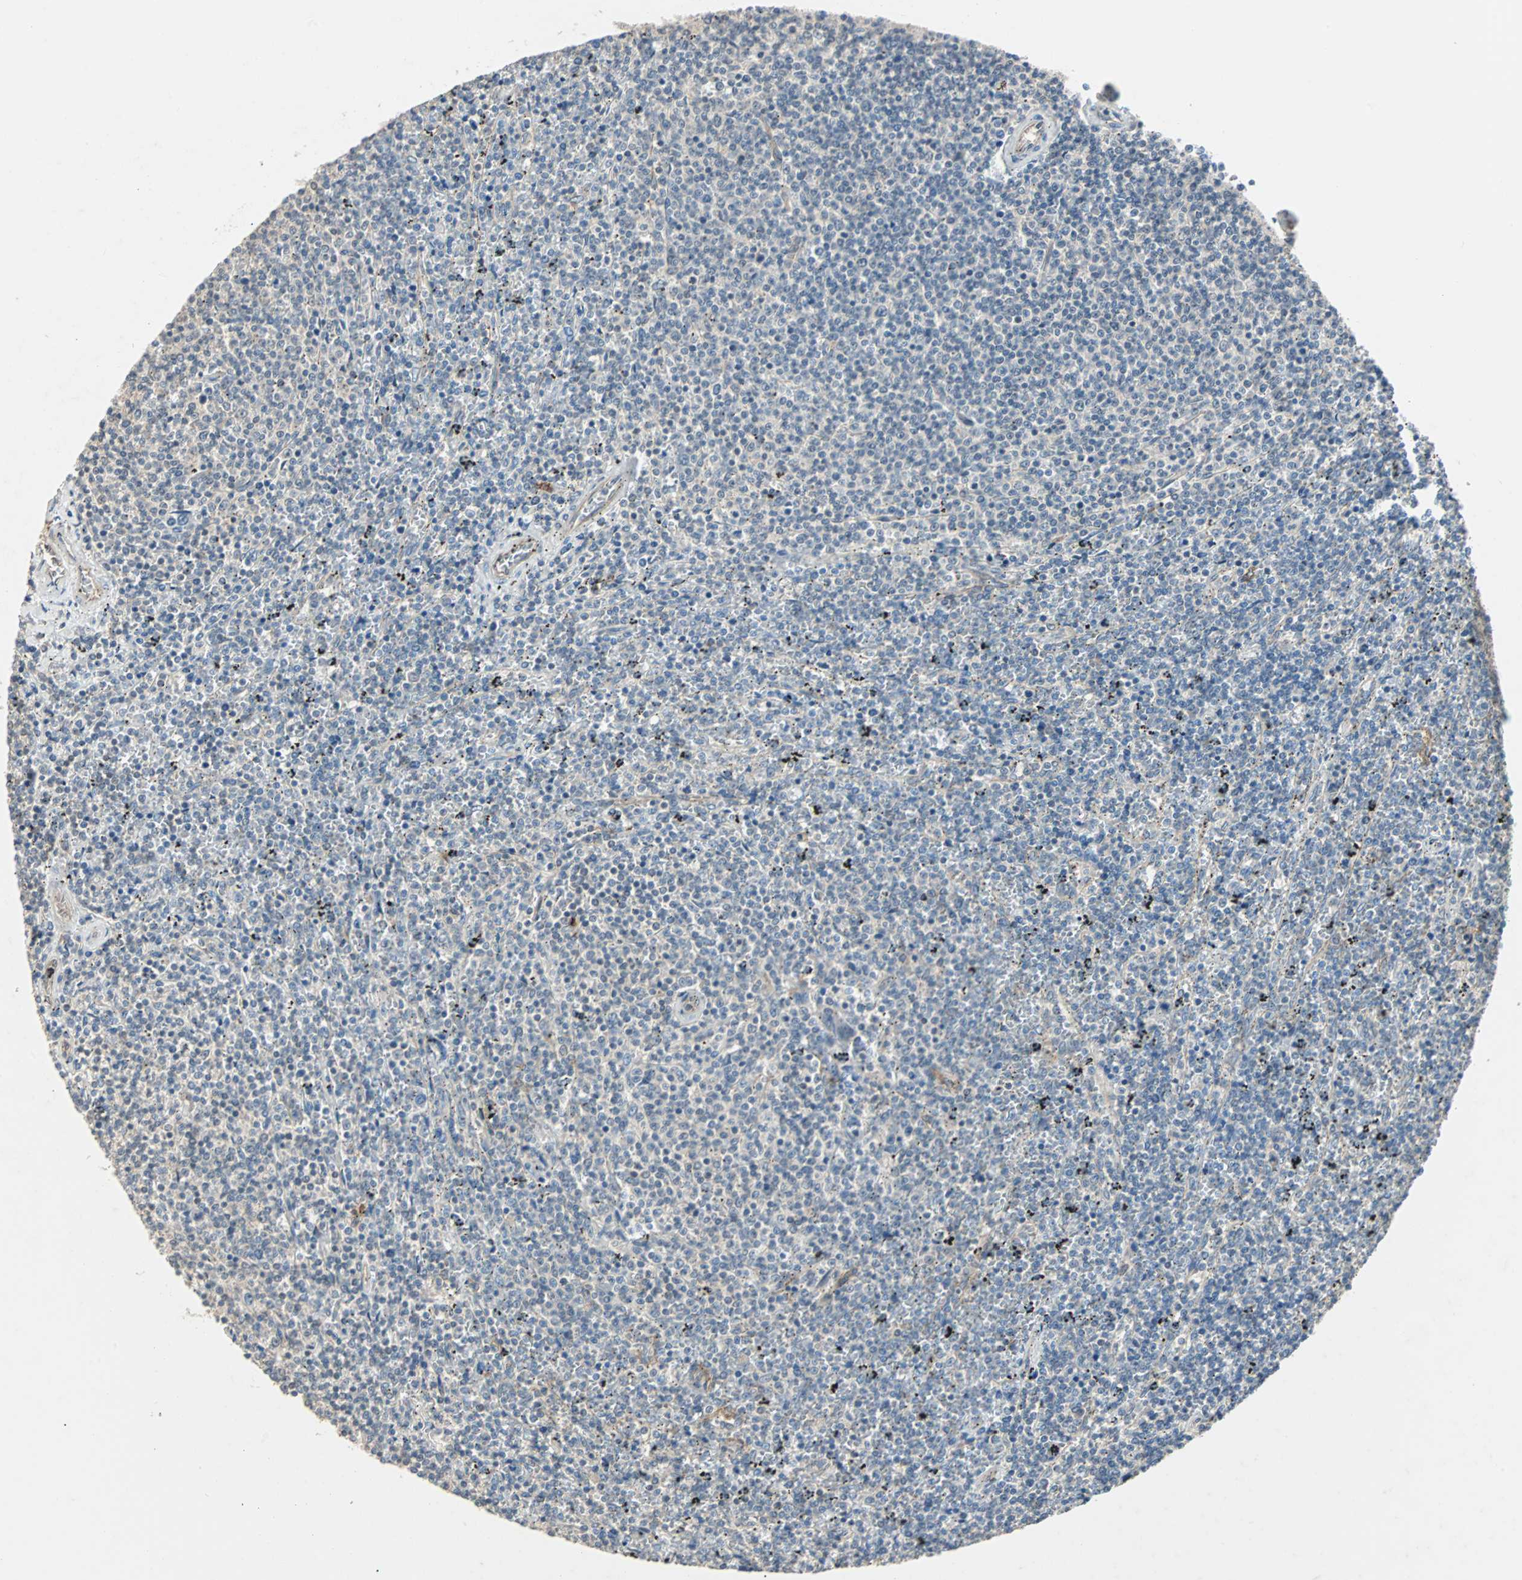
{"staining": {"intensity": "negative", "quantity": "none", "location": "none"}, "tissue": "lymphoma", "cell_type": "Tumor cells", "image_type": "cancer", "snomed": [{"axis": "morphology", "description": "Malignant lymphoma, non-Hodgkin's type, Low grade"}, {"axis": "topography", "description": "Spleen"}], "caption": "IHC histopathology image of lymphoma stained for a protein (brown), which displays no staining in tumor cells.", "gene": "CMC2", "patient": {"sex": "female", "age": 50}}